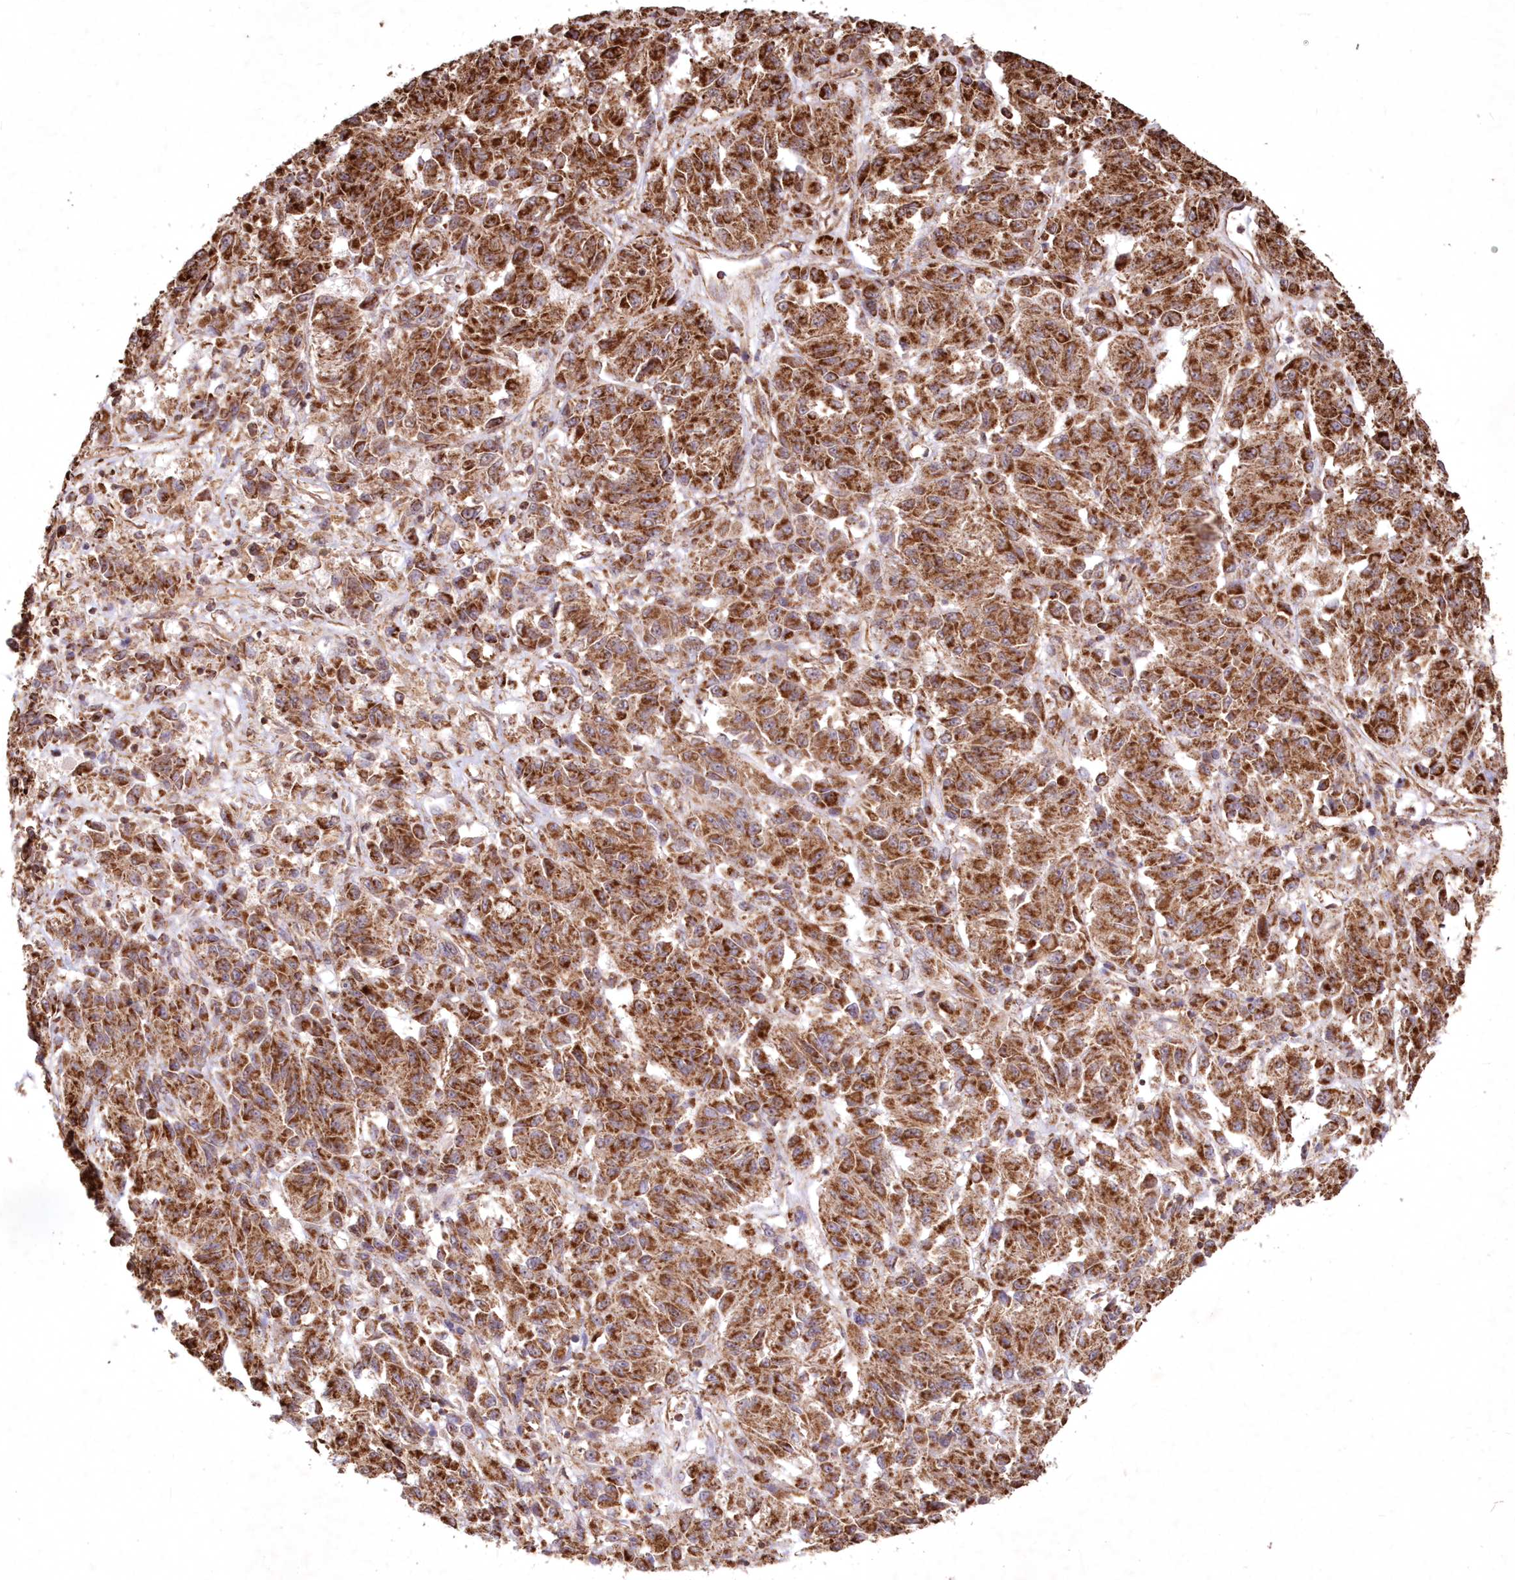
{"staining": {"intensity": "strong", "quantity": ">75%", "location": "cytoplasmic/membranous"}, "tissue": "melanoma", "cell_type": "Tumor cells", "image_type": "cancer", "snomed": [{"axis": "morphology", "description": "Malignant melanoma, Metastatic site"}, {"axis": "topography", "description": "Lung"}], "caption": "A micrograph of human melanoma stained for a protein shows strong cytoplasmic/membranous brown staining in tumor cells.", "gene": "TMEM139", "patient": {"sex": "male", "age": 64}}